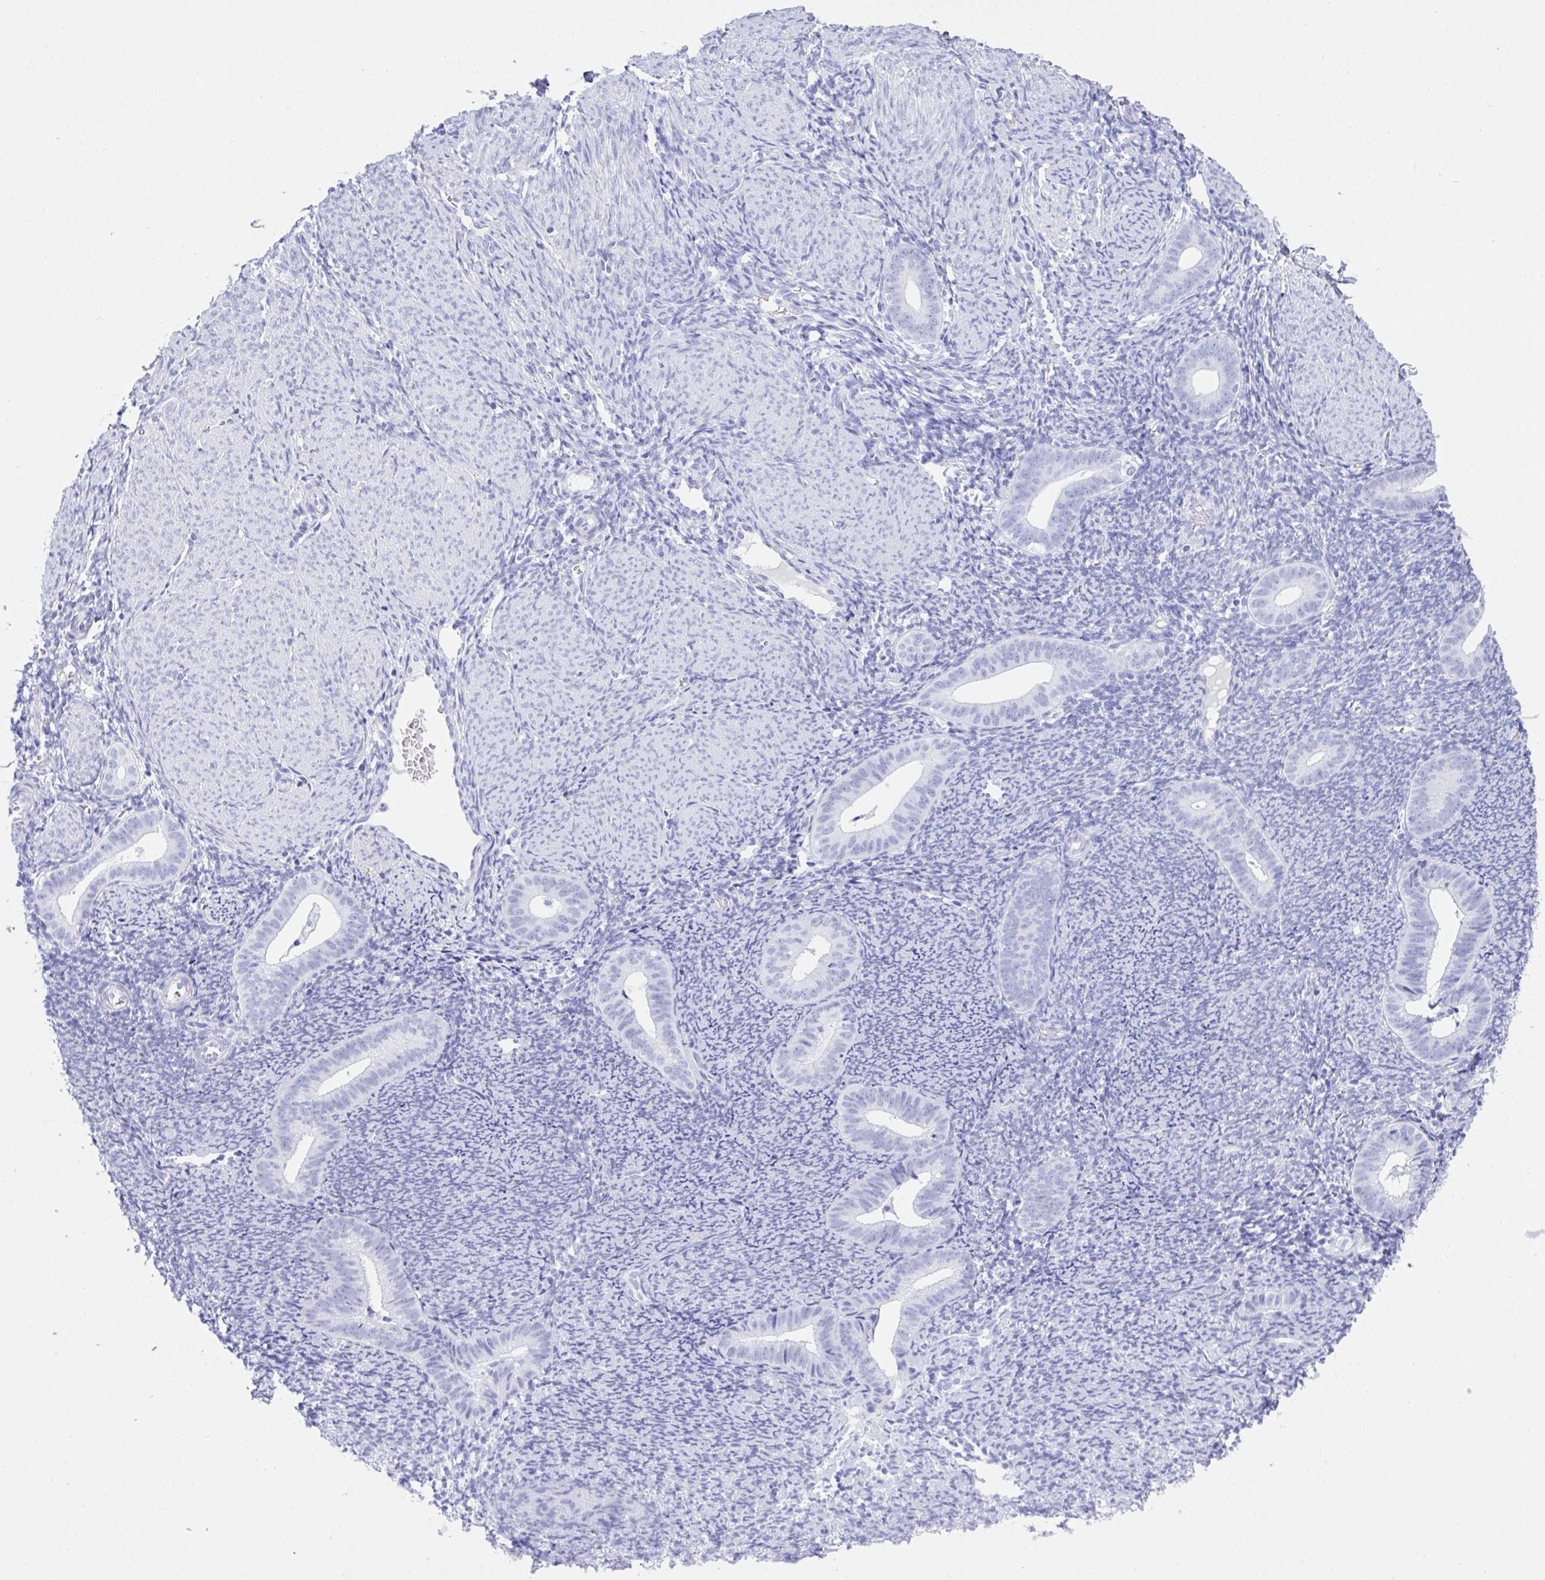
{"staining": {"intensity": "negative", "quantity": "none", "location": "none"}, "tissue": "endometrium", "cell_type": "Cells in endometrial stroma", "image_type": "normal", "snomed": [{"axis": "morphology", "description": "Normal tissue, NOS"}, {"axis": "topography", "description": "Endometrium"}], "caption": "High power microscopy image of an immunohistochemistry (IHC) photomicrograph of benign endometrium, revealing no significant positivity in cells in endometrial stroma. (Brightfield microscopy of DAB (3,3'-diaminobenzidine) IHC at high magnification).", "gene": "AKR1D1", "patient": {"sex": "female", "age": 39}}